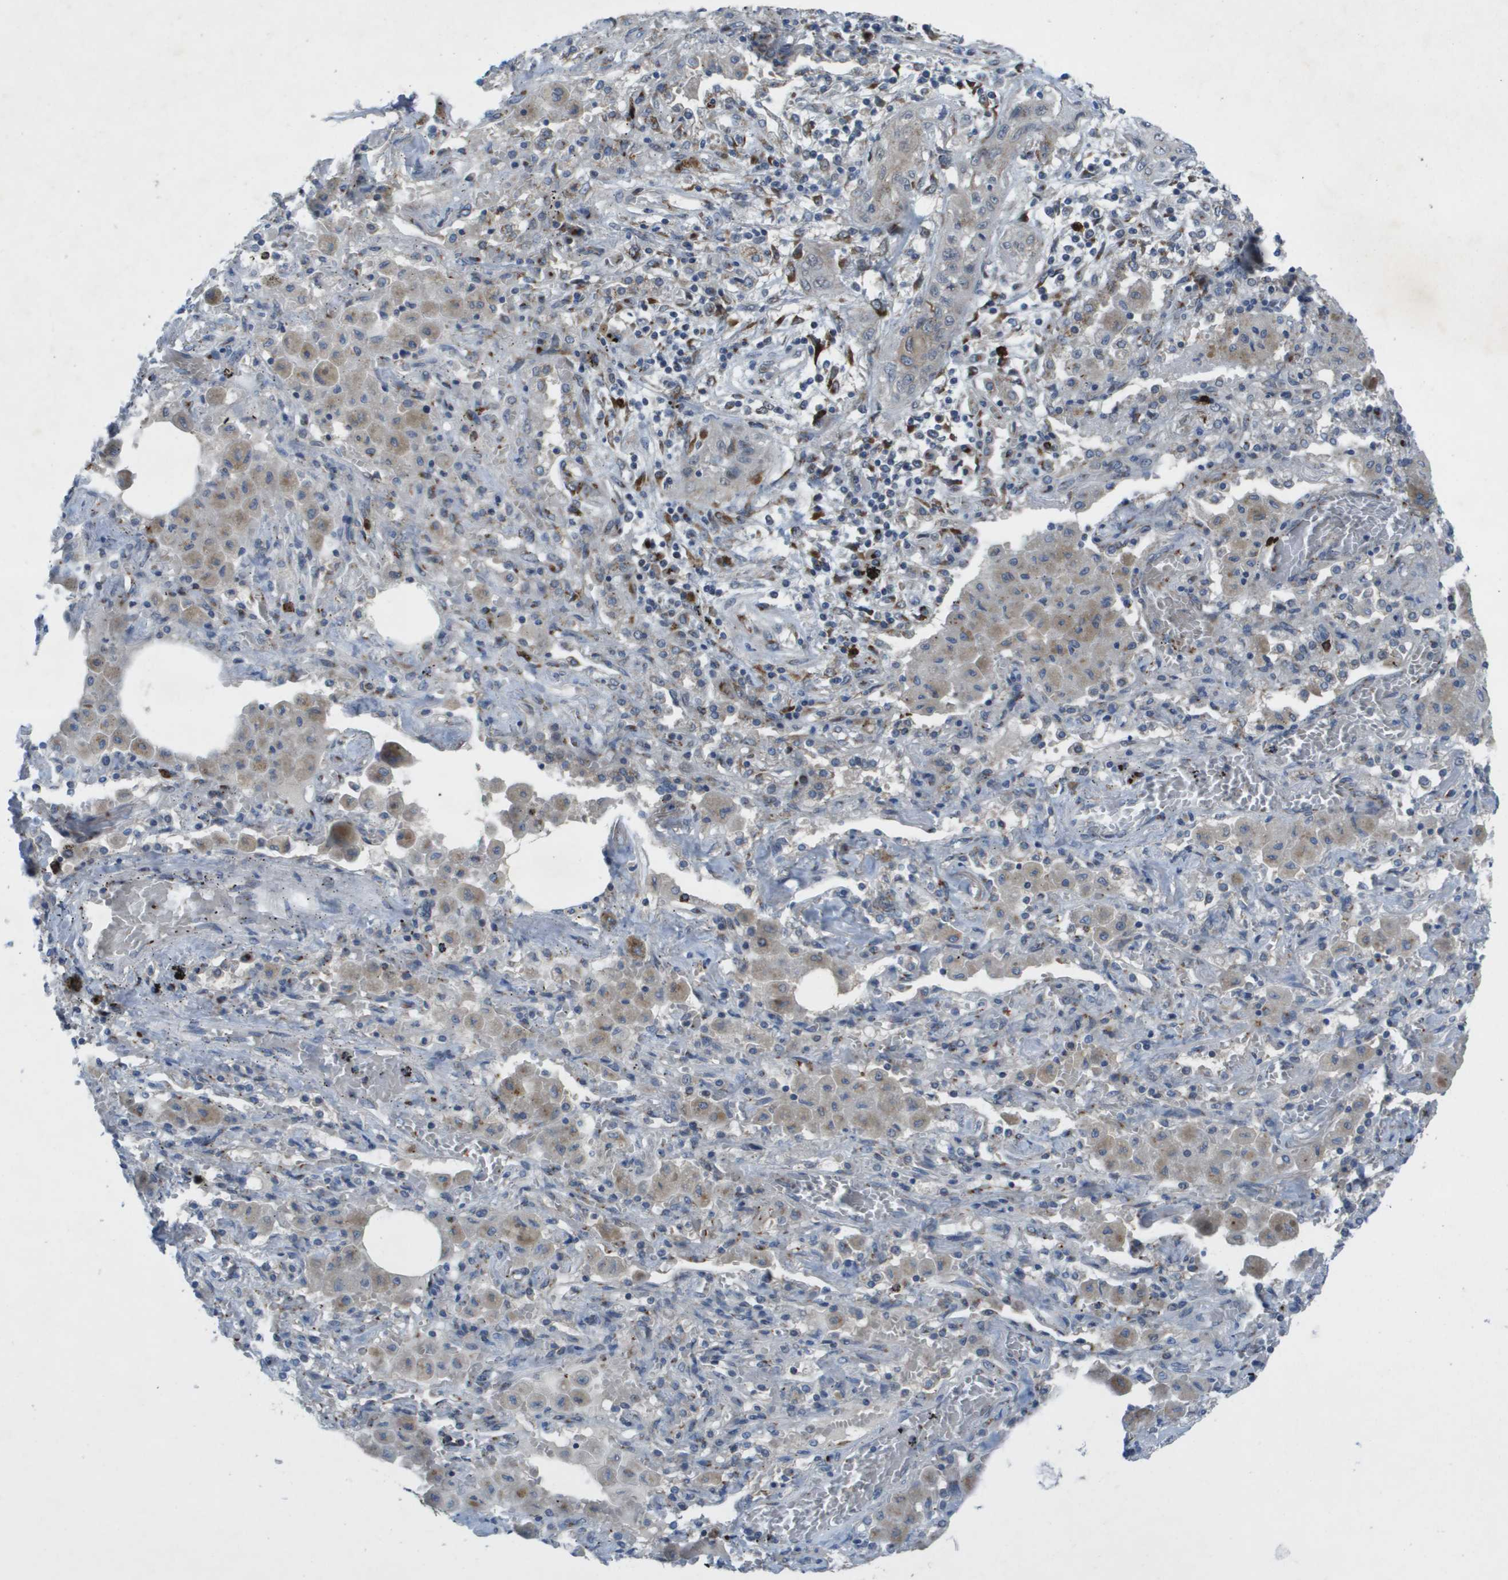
{"staining": {"intensity": "negative", "quantity": "none", "location": "none"}, "tissue": "lung cancer", "cell_type": "Tumor cells", "image_type": "cancer", "snomed": [{"axis": "morphology", "description": "Squamous cell carcinoma, NOS"}, {"axis": "topography", "description": "Lung"}], "caption": "A micrograph of lung squamous cell carcinoma stained for a protein demonstrates no brown staining in tumor cells.", "gene": "QSOX2", "patient": {"sex": "female", "age": 47}}